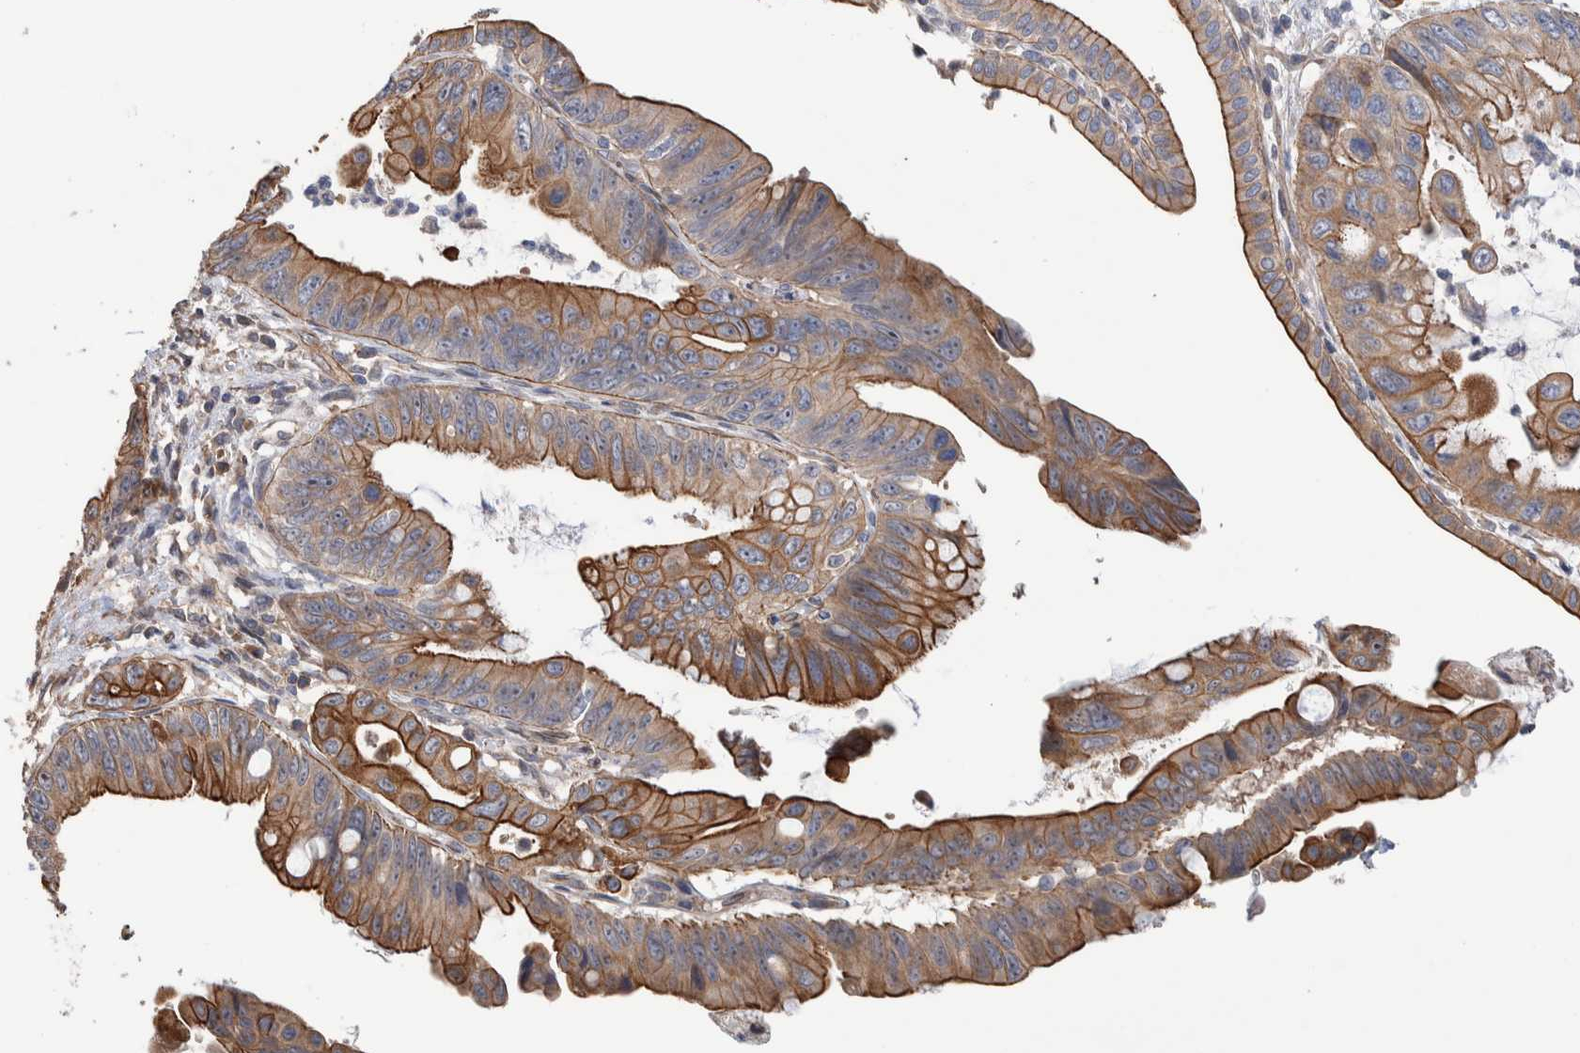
{"staining": {"intensity": "strong", "quantity": "25%-75%", "location": "cytoplasmic/membranous"}, "tissue": "pancreatic cancer", "cell_type": "Tumor cells", "image_type": "cancer", "snomed": [{"axis": "morphology", "description": "Adenocarcinoma, NOS"}, {"axis": "topography", "description": "Pancreas"}], "caption": "A high-resolution micrograph shows IHC staining of pancreatic cancer, which reveals strong cytoplasmic/membranous staining in about 25%-75% of tumor cells.", "gene": "SLC45A4", "patient": {"sex": "female", "age": 72}}